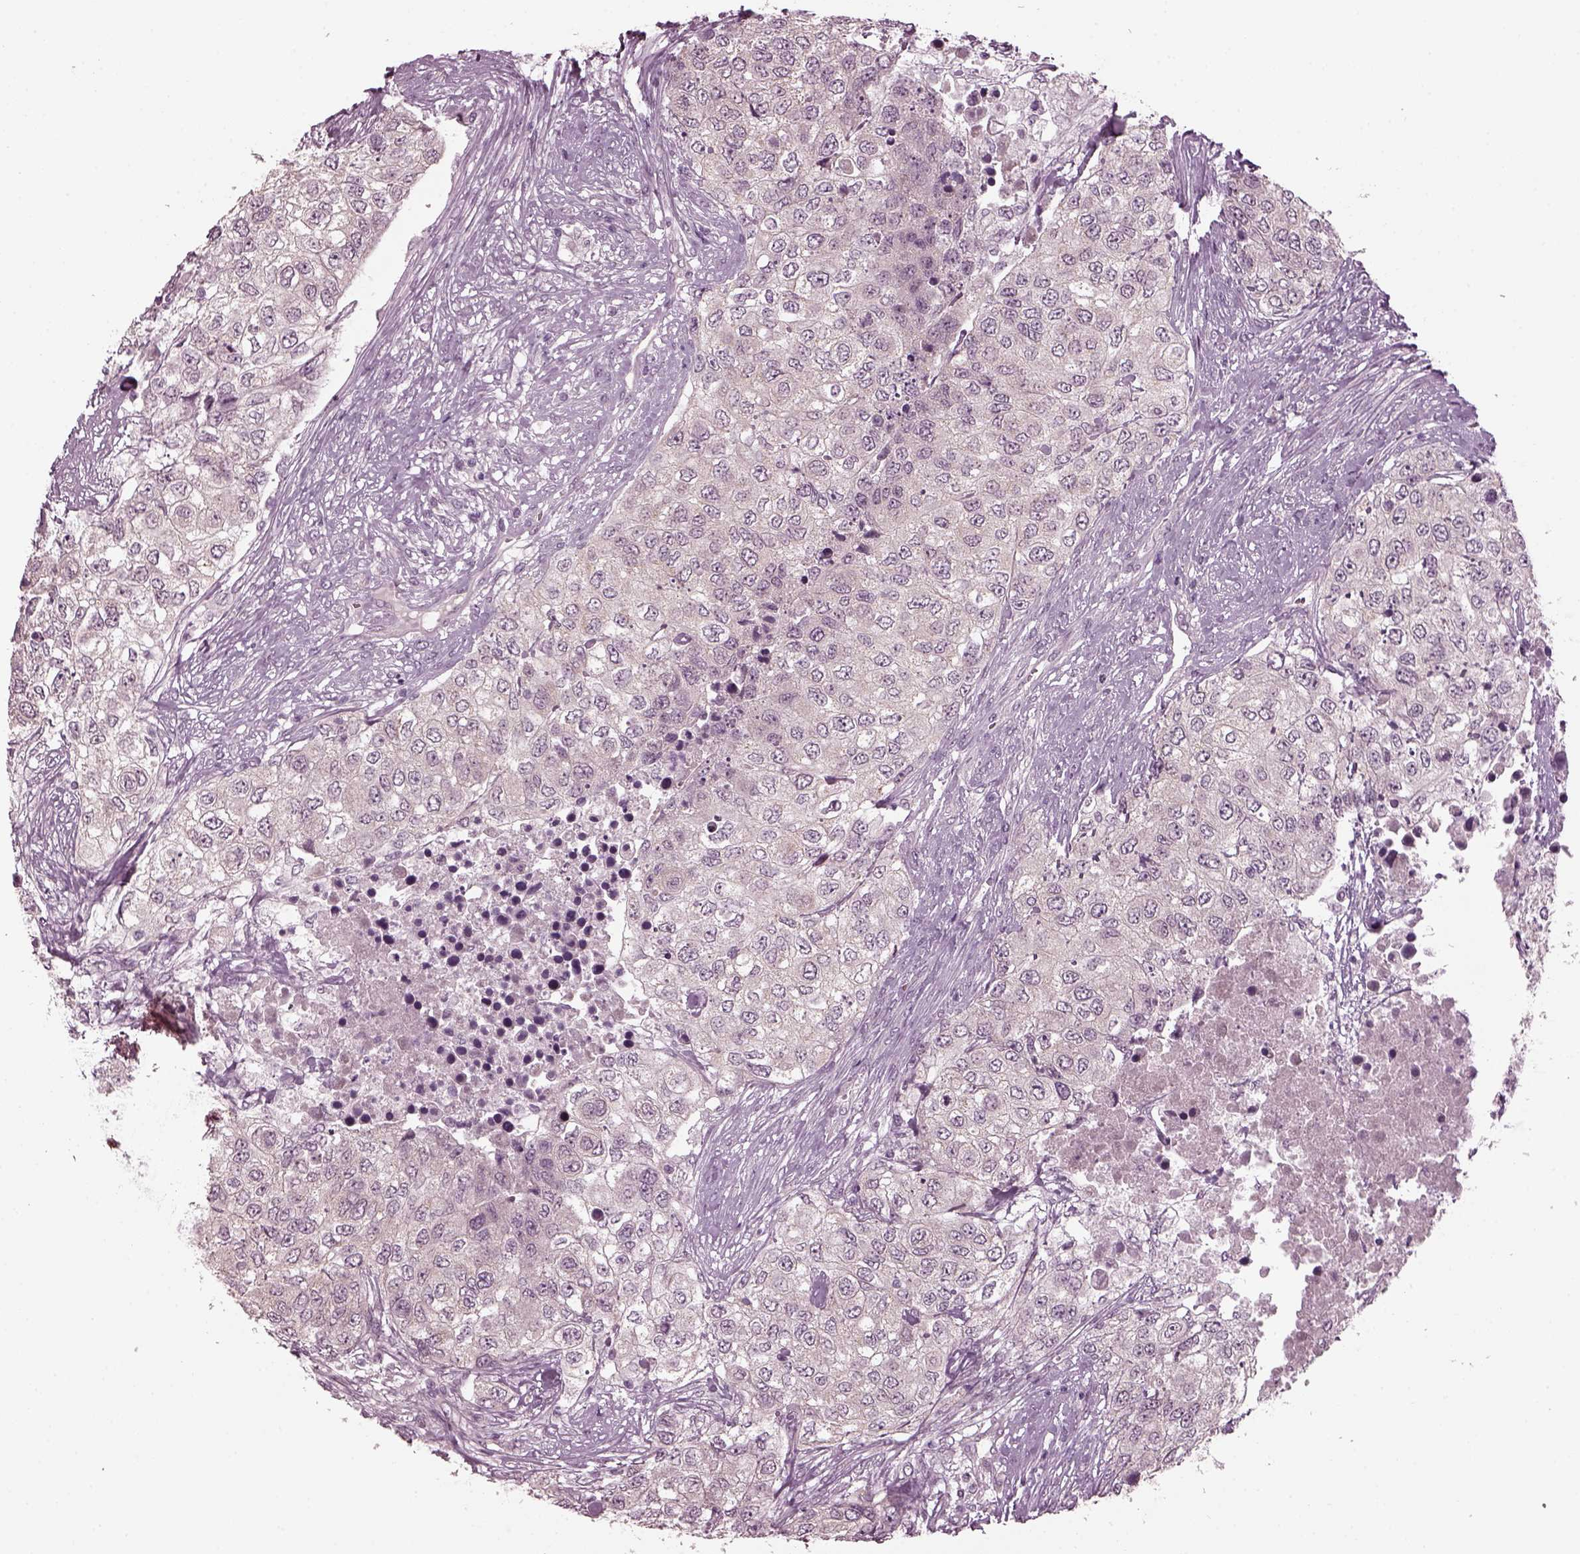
{"staining": {"intensity": "negative", "quantity": "none", "location": "none"}, "tissue": "urothelial cancer", "cell_type": "Tumor cells", "image_type": "cancer", "snomed": [{"axis": "morphology", "description": "Urothelial carcinoma, High grade"}, {"axis": "topography", "description": "Urinary bladder"}], "caption": "High-grade urothelial carcinoma was stained to show a protein in brown. There is no significant staining in tumor cells. Brightfield microscopy of IHC stained with DAB (3,3'-diaminobenzidine) (brown) and hematoxylin (blue), captured at high magnification.", "gene": "CLCN4", "patient": {"sex": "female", "age": 78}}